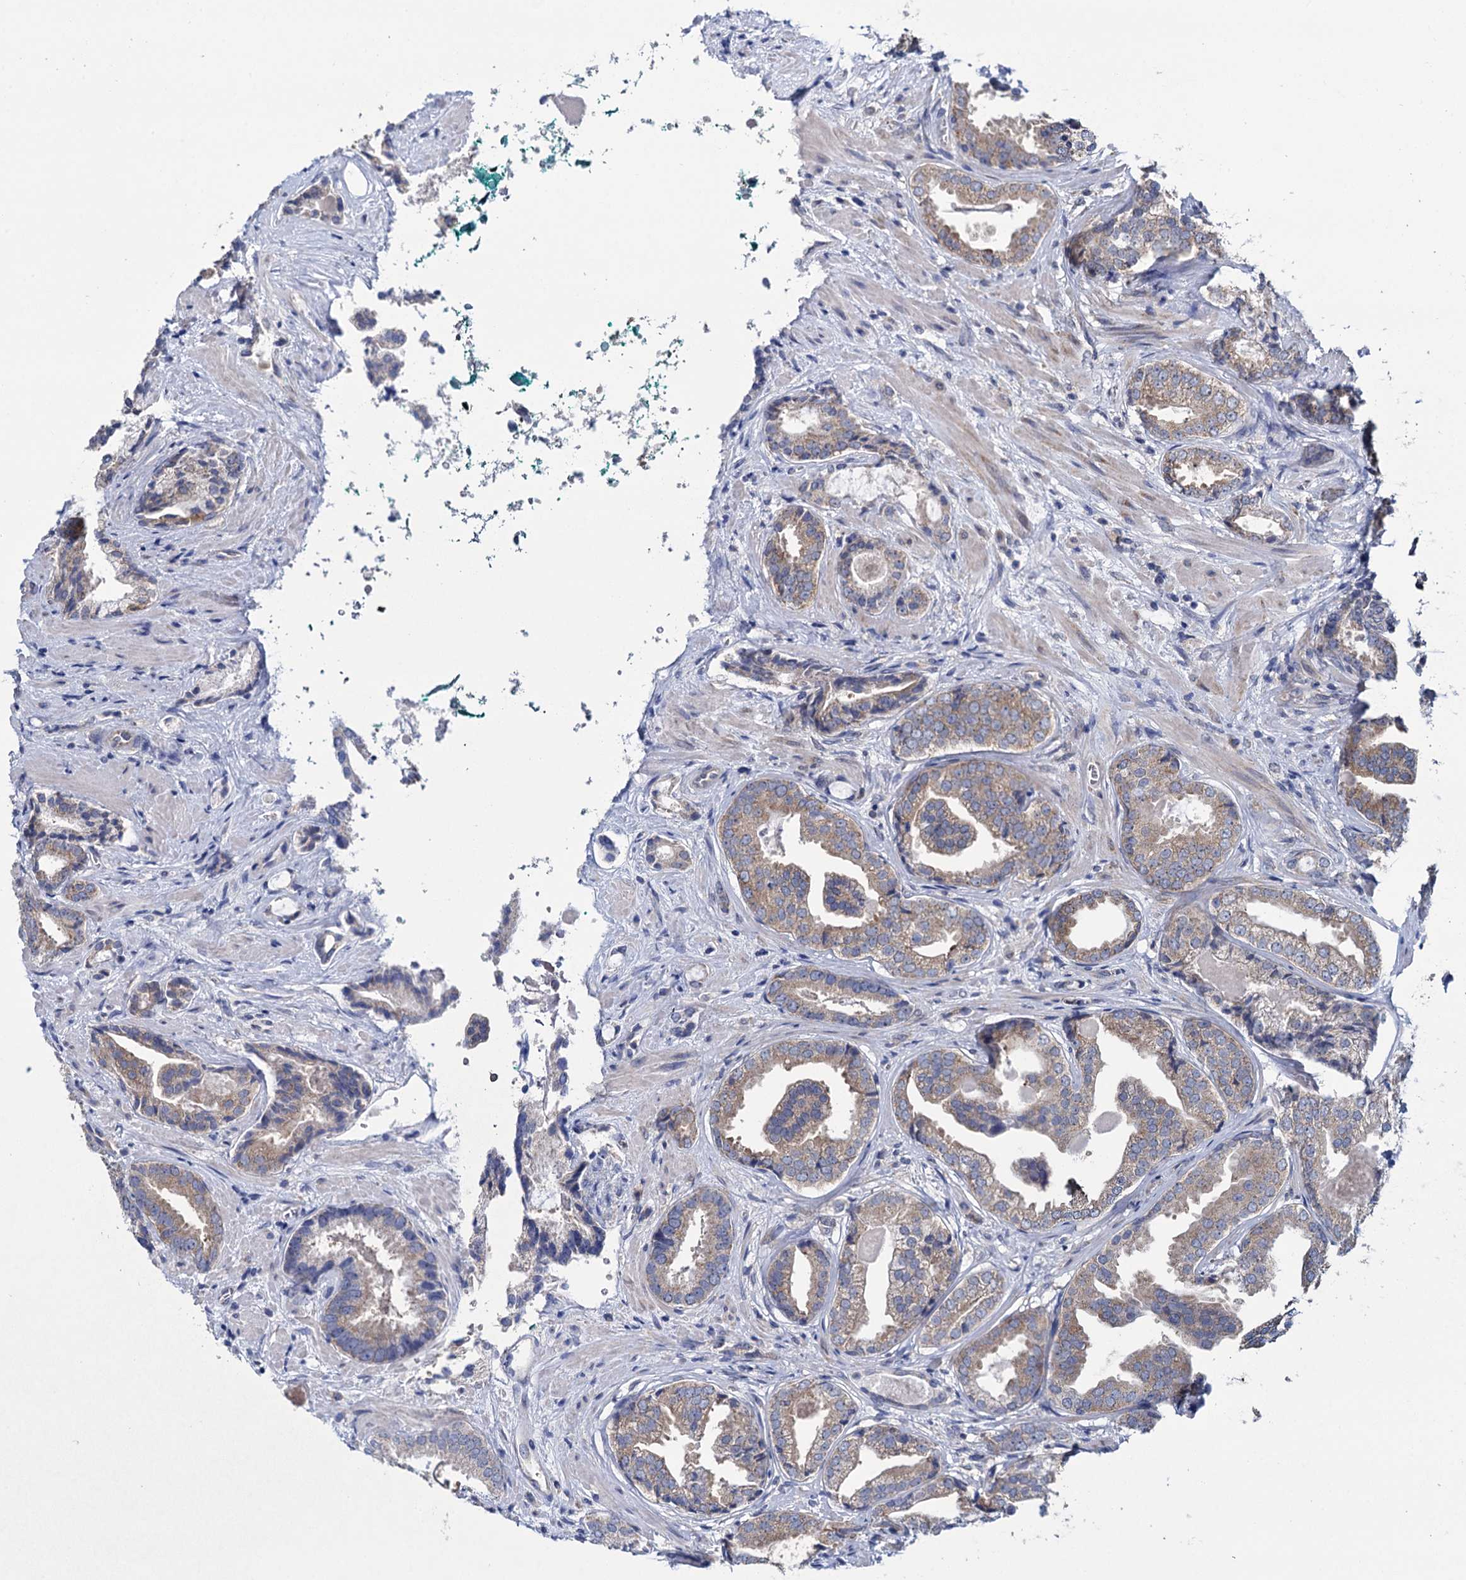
{"staining": {"intensity": "weak", "quantity": "<25%", "location": "cytoplasmic/membranous"}, "tissue": "prostate cancer", "cell_type": "Tumor cells", "image_type": "cancer", "snomed": [{"axis": "morphology", "description": "Adenocarcinoma, High grade"}, {"axis": "topography", "description": "Prostate"}], "caption": "High magnification brightfield microscopy of prostate adenocarcinoma (high-grade) stained with DAB (3,3'-diaminobenzidine) (brown) and counterstained with hematoxylin (blue): tumor cells show no significant positivity.", "gene": "GSTM2", "patient": {"sex": "male", "age": 60}}